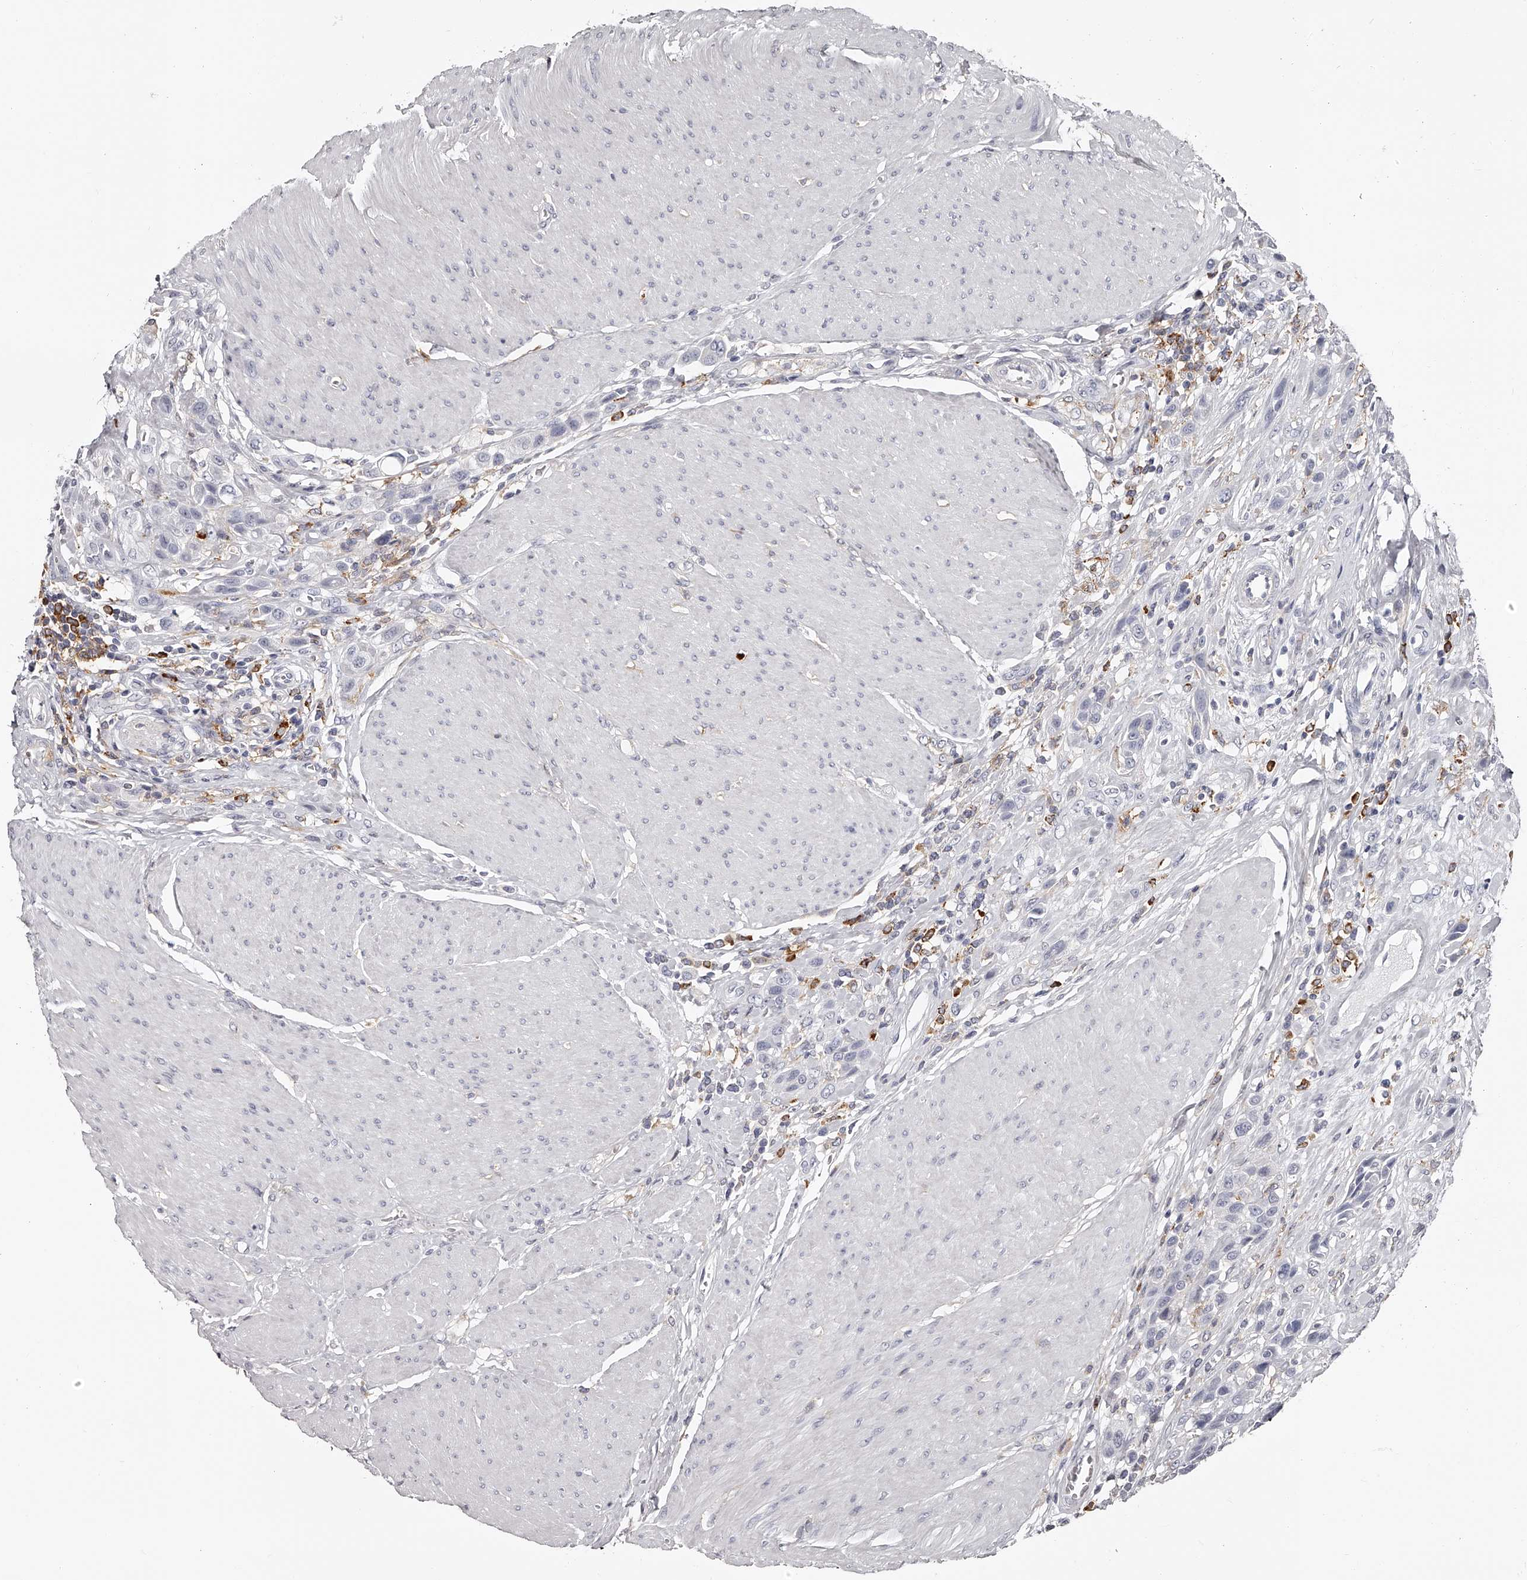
{"staining": {"intensity": "negative", "quantity": "none", "location": "none"}, "tissue": "urothelial cancer", "cell_type": "Tumor cells", "image_type": "cancer", "snomed": [{"axis": "morphology", "description": "Urothelial carcinoma, High grade"}, {"axis": "topography", "description": "Urinary bladder"}], "caption": "Protein analysis of urothelial cancer exhibits no significant staining in tumor cells.", "gene": "PACSIN1", "patient": {"sex": "male", "age": 50}}